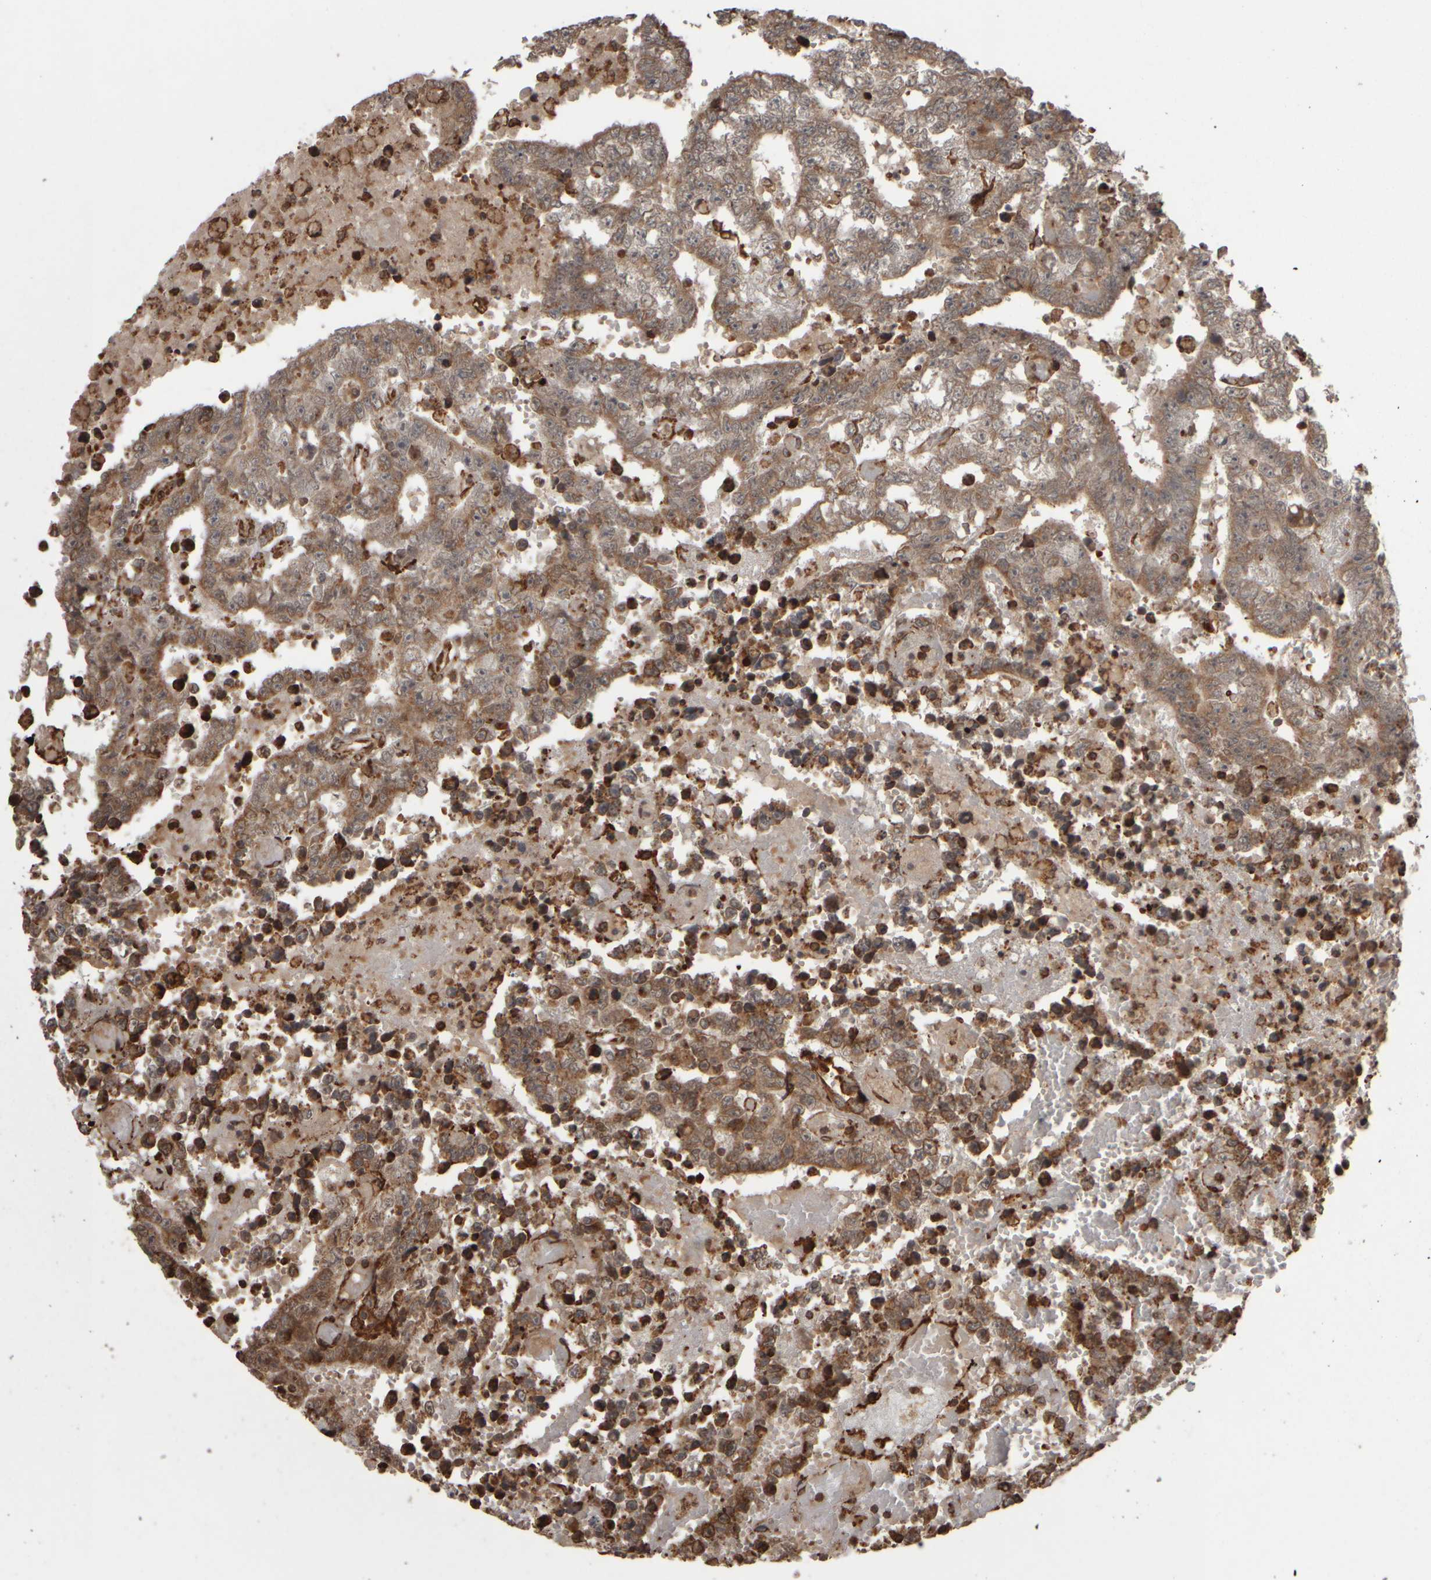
{"staining": {"intensity": "moderate", "quantity": ">75%", "location": "cytoplasmic/membranous"}, "tissue": "testis cancer", "cell_type": "Tumor cells", "image_type": "cancer", "snomed": [{"axis": "morphology", "description": "Carcinoma, Embryonal, NOS"}, {"axis": "topography", "description": "Testis"}], "caption": "Testis embryonal carcinoma stained with a brown dye shows moderate cytoplasmic/membranous positive staining in approximately >75% of tumor cells.", "gene": "AGBL3", "patient": {"sex": "male", "age": 25}}